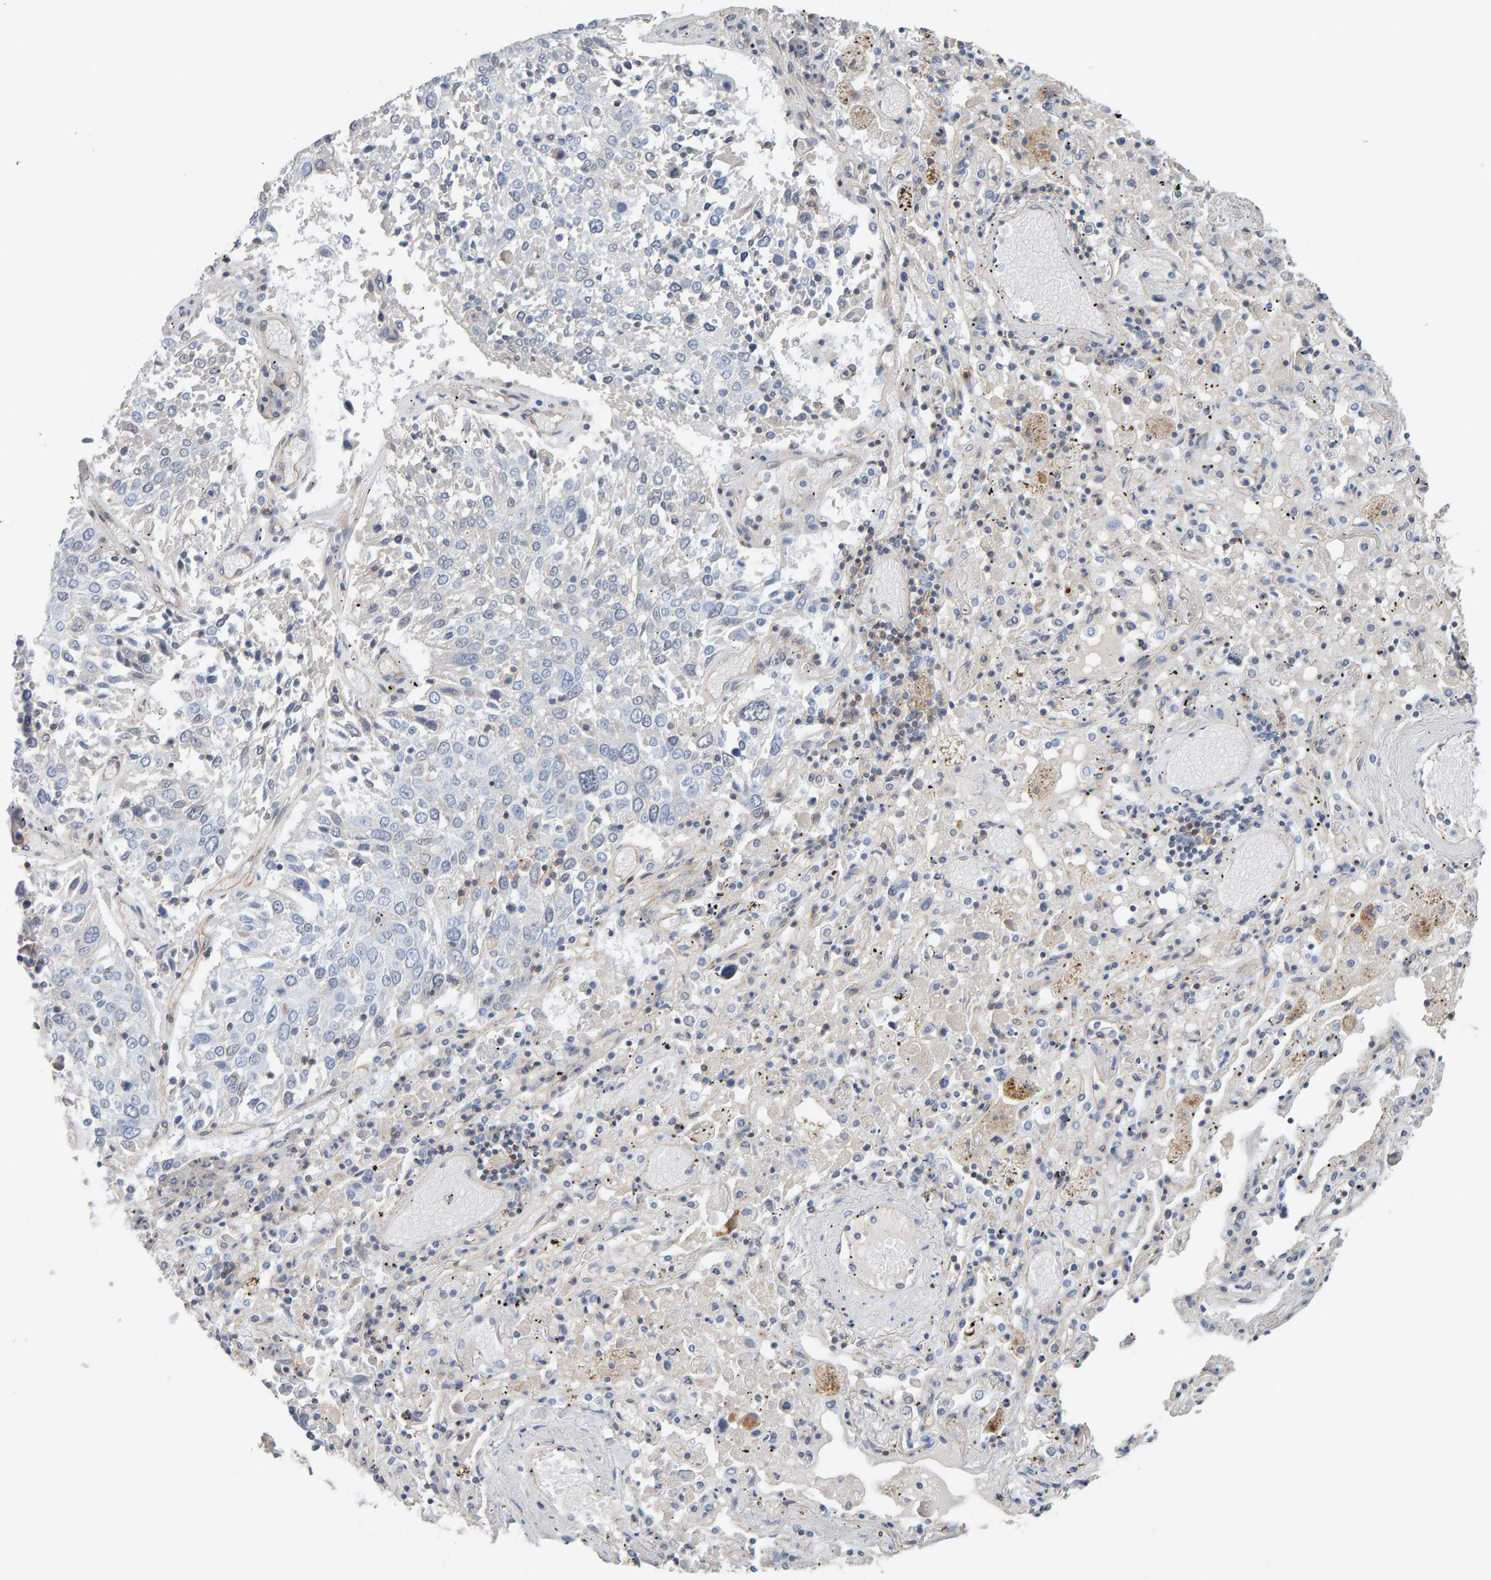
{"staining": {"intensity": "negative", "quantity": "none", "location": "none"}, "tissue": "lung cancer", "cell_type": "Tumor cells", "image_type": "cancer", "snomed": [{"axis": "morphology", "description": "Squamous cell carcinoma, NOS"}, {"axis": "topography", "description": "Lung"}], "caption": "Protein analysis of lung cancer exhibits no significant staining in tumor cells. The staining is performed using DAB brown chromogen with nuclei counter-stained in using hematoxylin.", "gene": "FYN", "patient": {"sex": "male", "age": 65}}